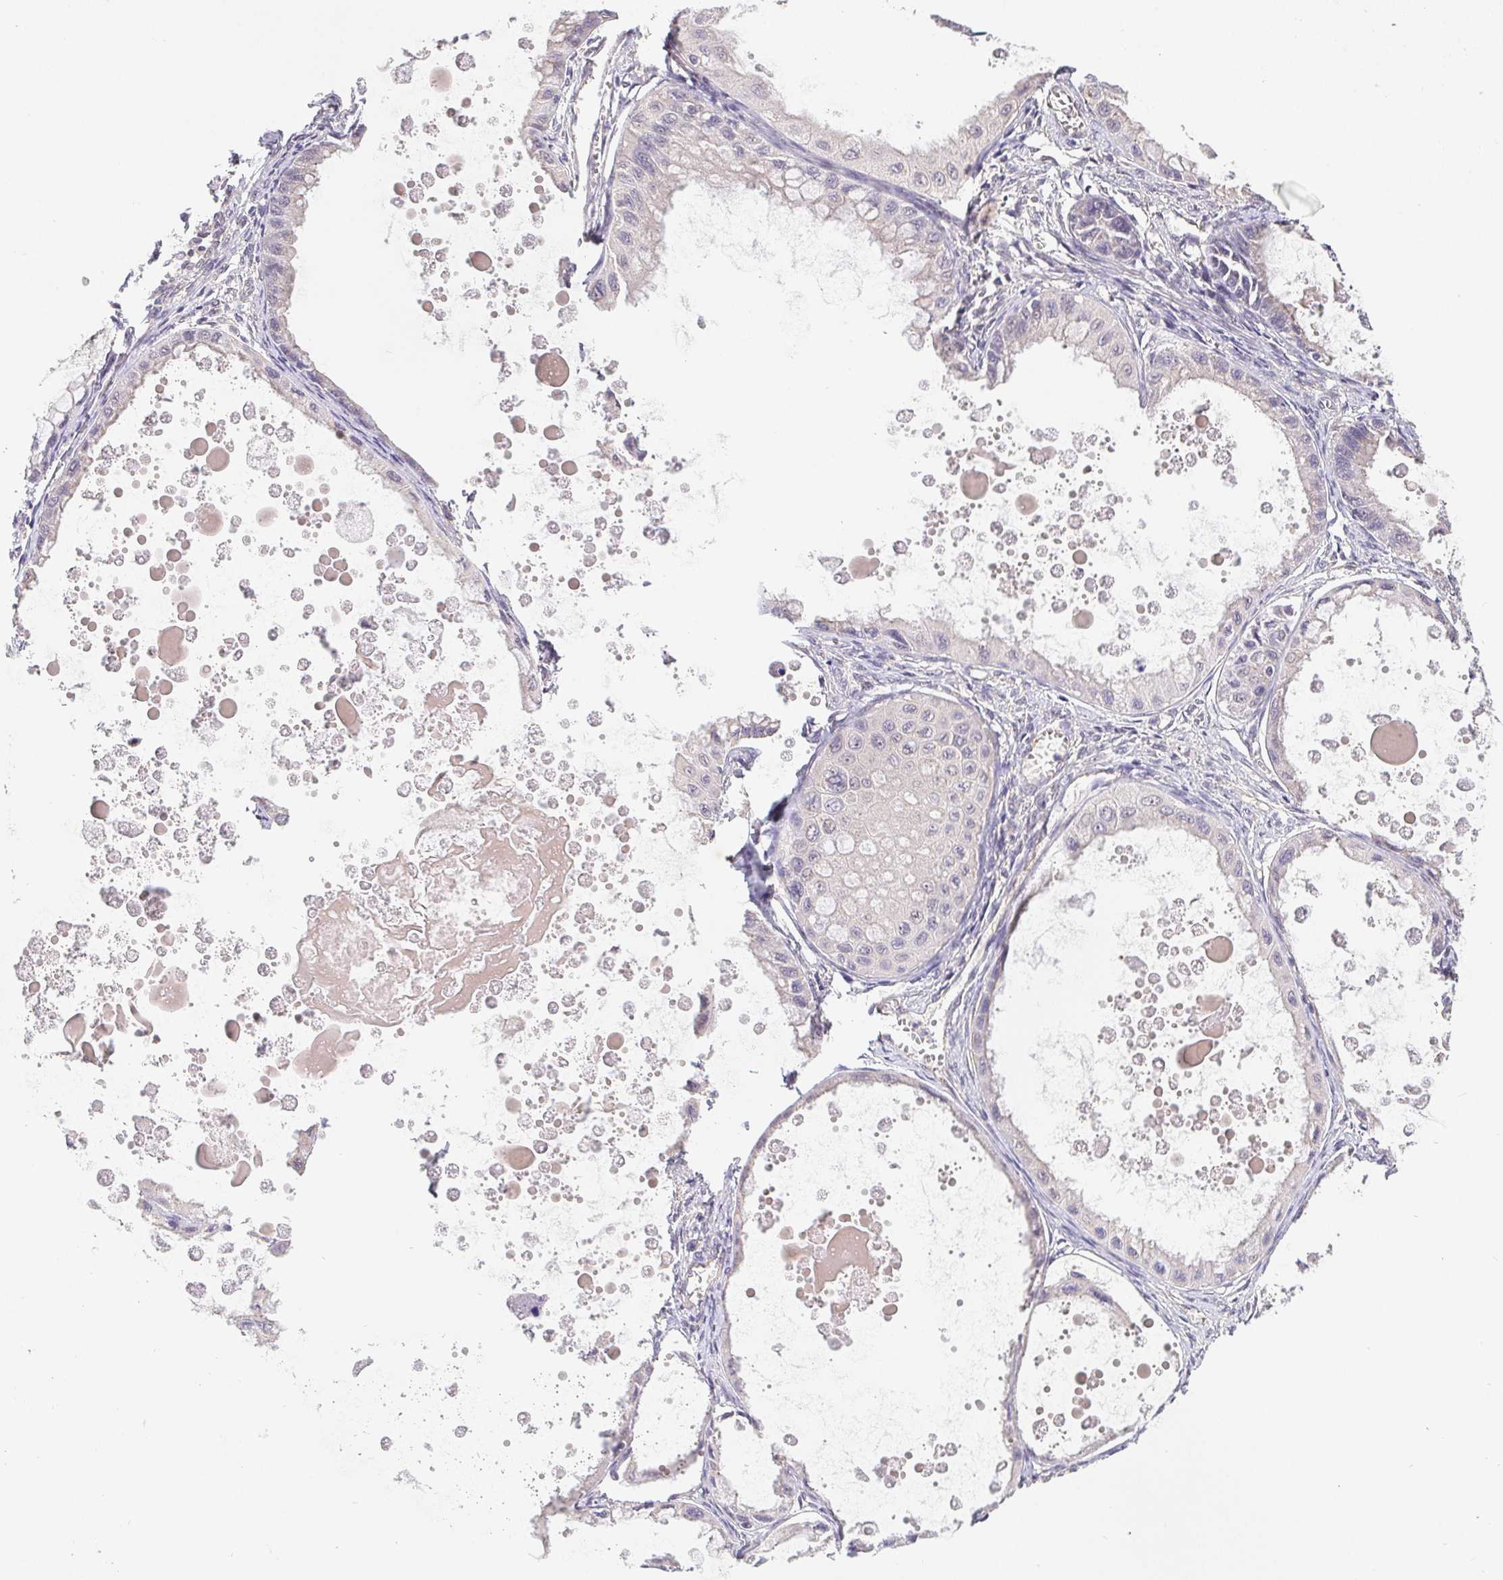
{"staining": {"intensity": "weak", "quantity": "25%-75%", "location": "nuclear"}, "tissue": "ovarian cancer", "cell_type": "Tumor cells", "image_type": "cancer", "snomed": [{"axis": "morphology", "description": "Cystadenocarcinoma, mucinous, NOS"}, {"axis": "topography", "description": "Ovary"}], "caption": "Ovarian cancer tissue reveals weak nuclear positivity in approximately 25%-75% of tumor cells", "gene": "POU2F1", "patient": {"sex": "female", "age": 64}}